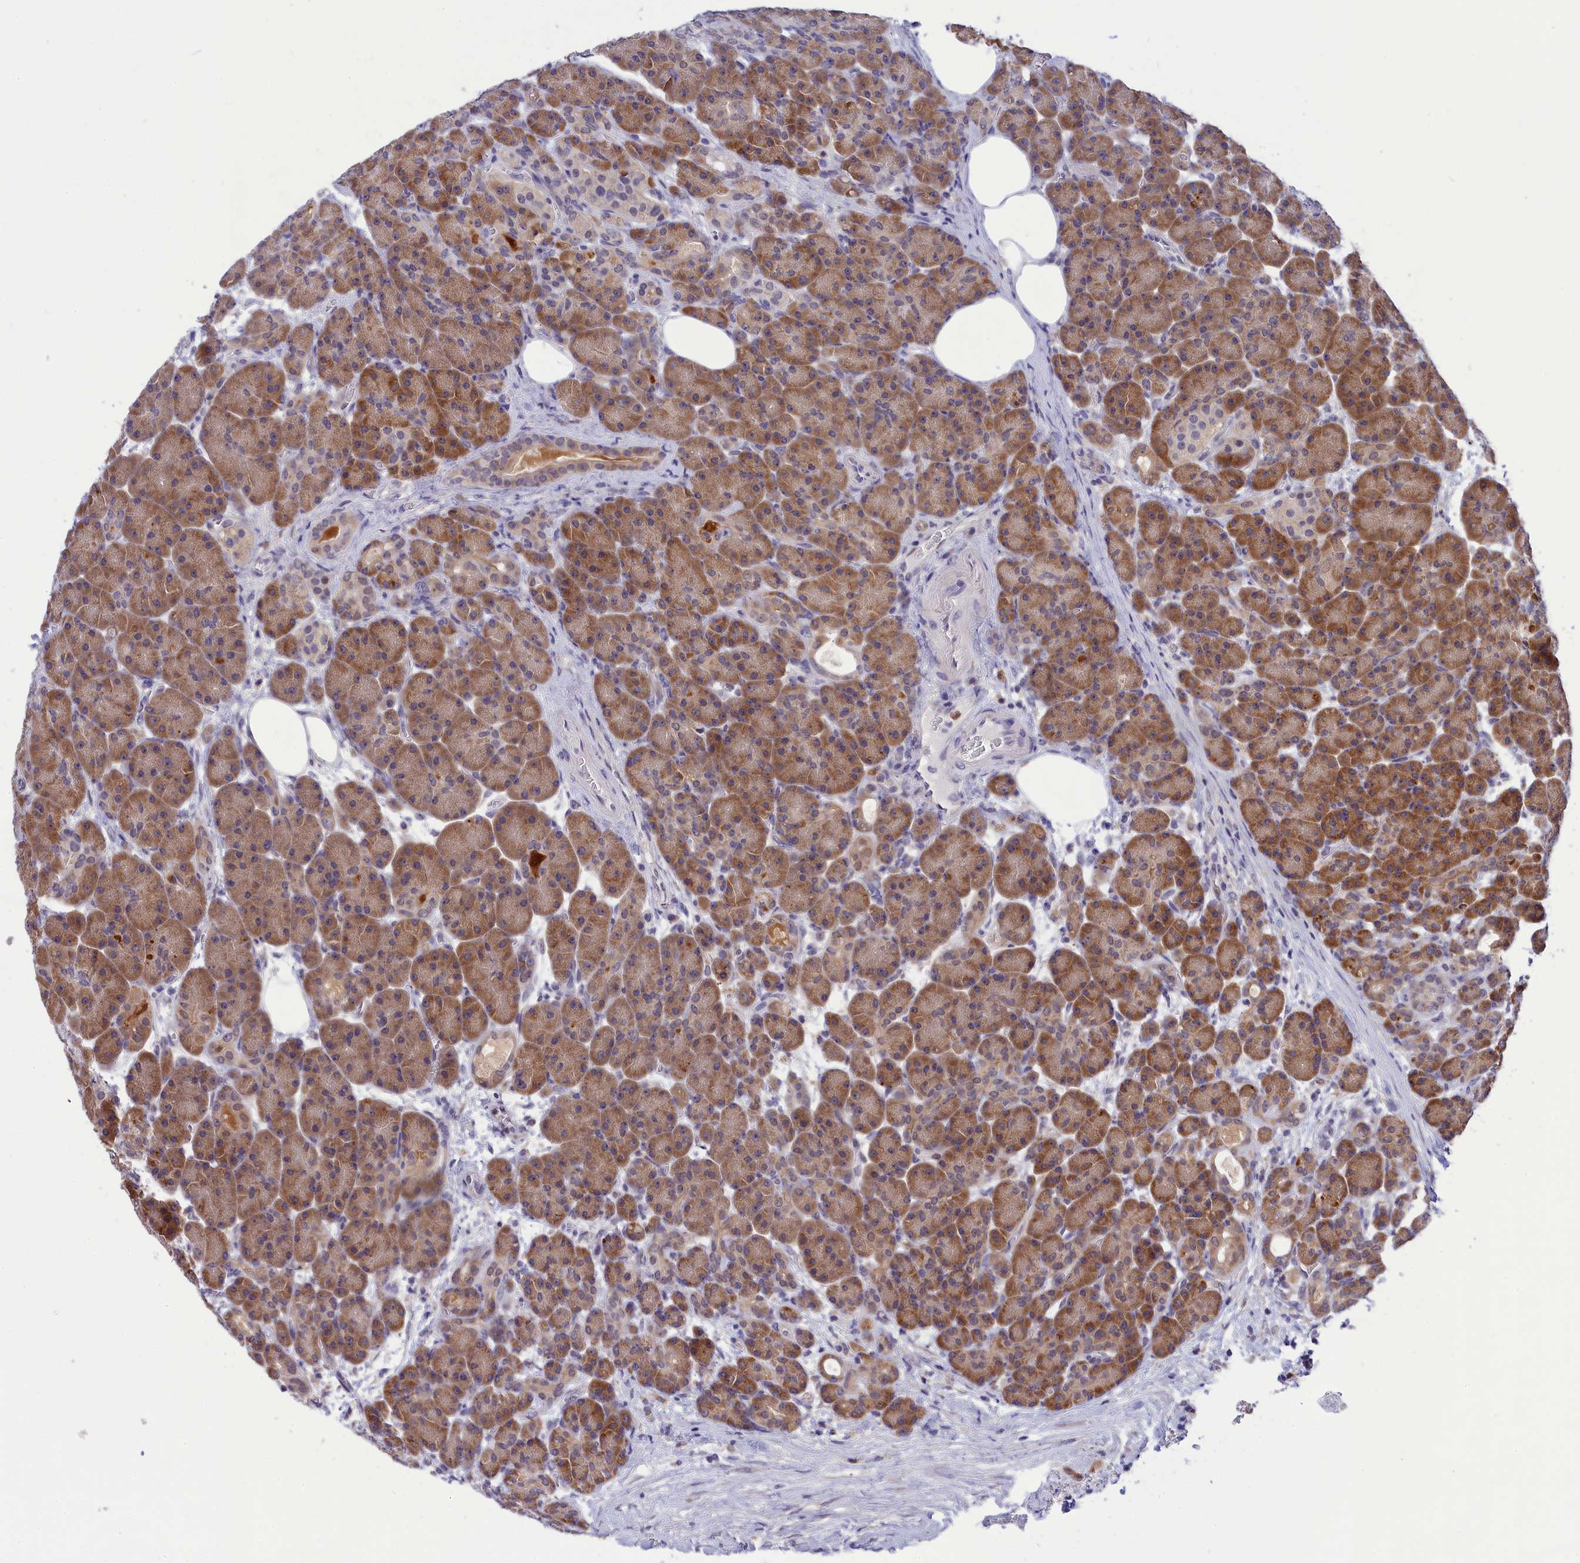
{"staining": {"intensity": "moderate", "quantity": ">75%", "location": "cytoplasmic/membranous"}, "tissue": "pancreas", "cell_type": "Exocrine glandular cells", "image_type": "normal", "snomed": [{"axis": "morphology", "description": "Normal tissue, NOS"}, {"axis": "topography", "description": "Pancreas"}], "caption": "Normal pancreas reveals moderate cytoplasmic/membranous expression in approximately >75% of exocrine glandular cells.", "gene": "KCTD14", "patient": {"sex": "male", "age": 63}}